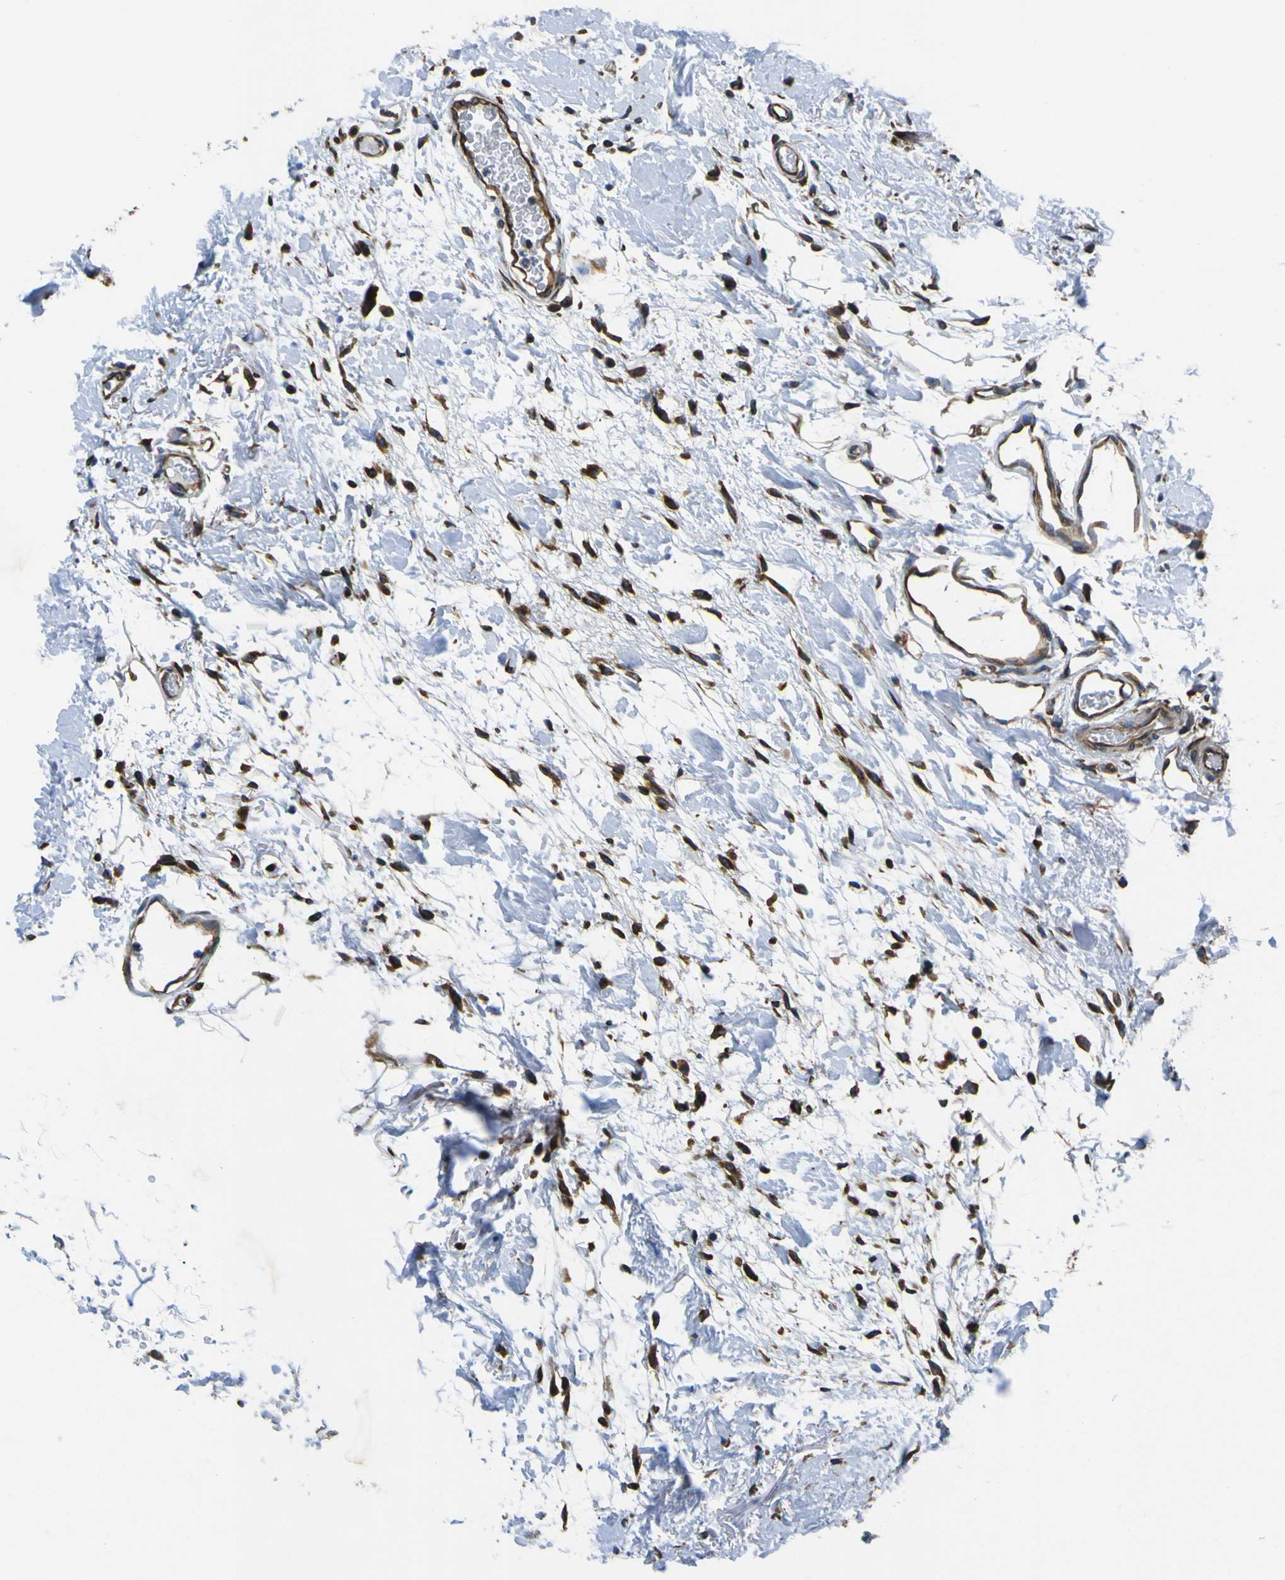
{"staining": {"intensity": "strong", "quantity": ">75%", "location": "cytoplasmic/membranous"}, "tissue": "breast cancer", "cell_type": "Tumor cells", "image_type": "cancer", "snomed": [{"axis": "morphology", "description": "Duct carcinoma"}, {"axis": "topography", "description": "Breast"}], "caption": "A photomicrograph showing strong cytoplasmic/membranous positivity in about >75% of tumor cells in intraductal carcinoma (breast), as visualized by brown immunohistochemical staining.", "gene": "RPSA", "patient": {"sex": "female", "age": 87}}